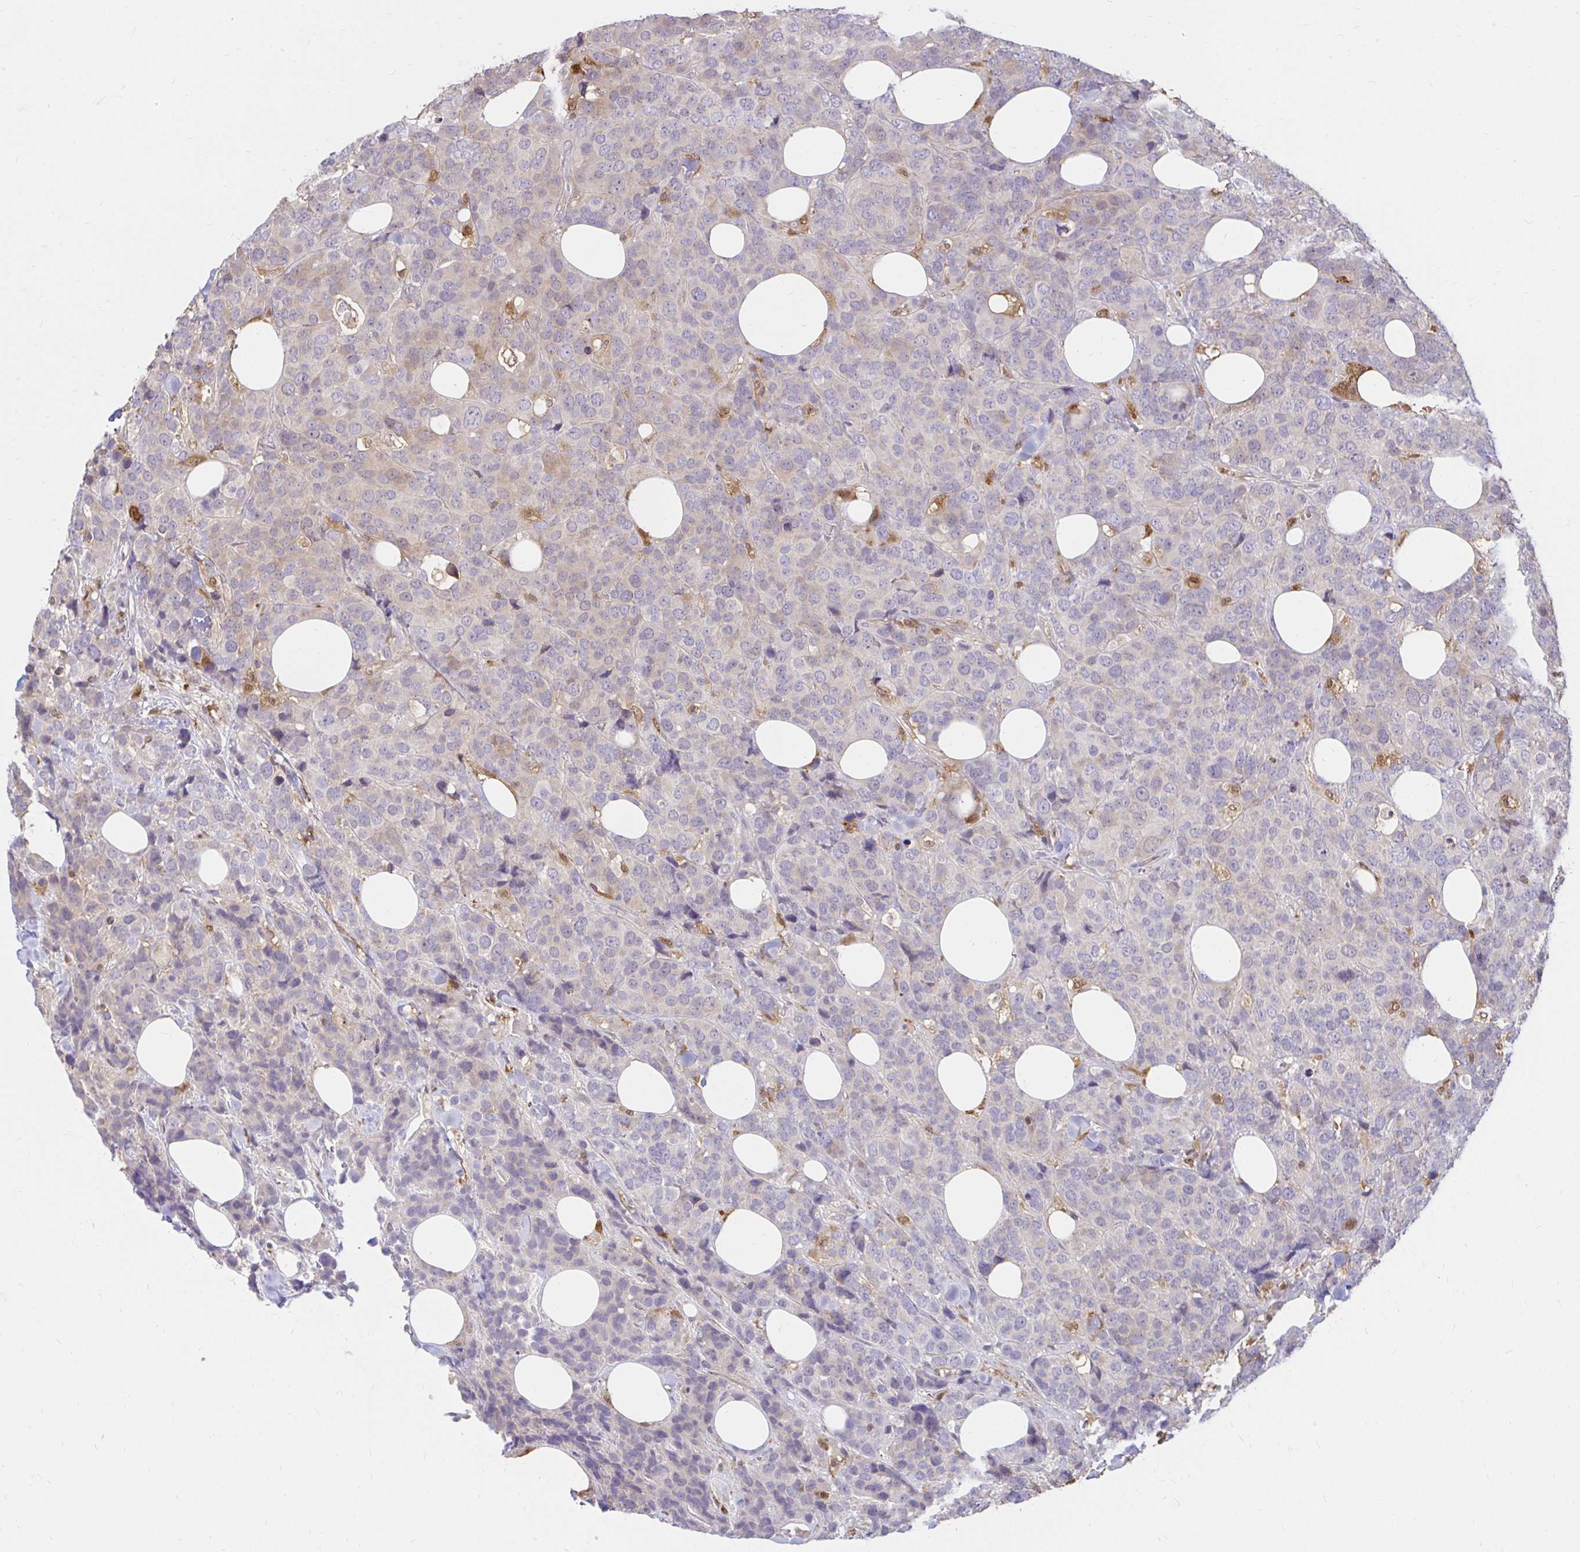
{"staining": {"intensity": "weak", "quantity": "<25%", "location": "cytoplasmic/membranous"}, "tissue": "breast cancer", "cell_type": "Tumor cells", "image_type": "cancer", "snomed": [{"axis": "morphology", "description": "Lobular carcinoma"}, {"axis": "topography", "description": "Breast"}], "caption": "High magnification brightfield microscopy of lobular carcinoma (breast) stained with DAB (brown) and counterstained with hematoxylin (blue): tumor cells show no significant positivity. (DAB immunohistochemistry (IHC) with hematoxylin counter stain).", "gene": "PYCARD", "patient": {"sex": "female", "age": 59}}